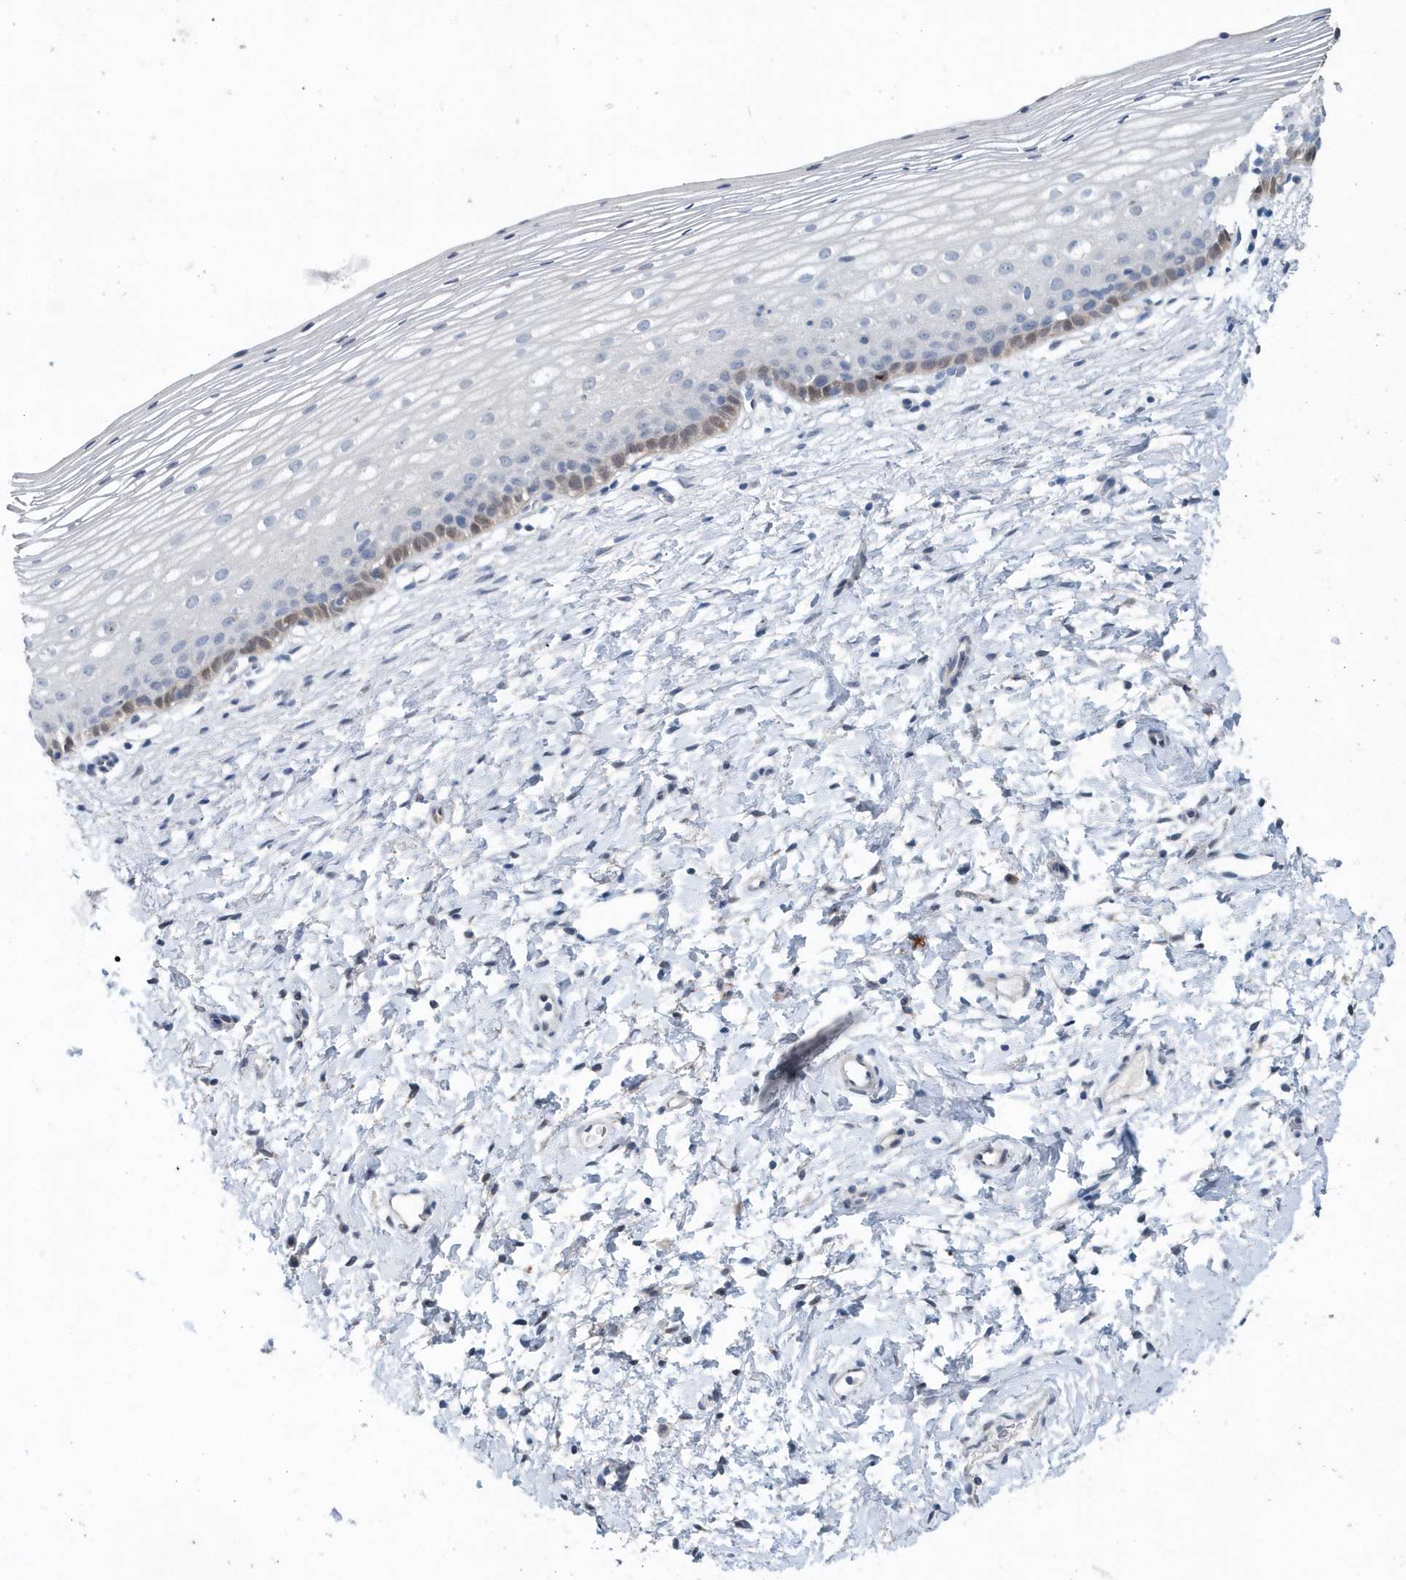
{"staining": {"intensity": "moderate", "quantity": "25%-75%", "location": "cytoplasmic/membranous"}, "tissue": "cervix", "cell_type": "Glandular cells", "image_type": "normal", "snomed": [{"axis": "morphology", "description": "Normal tissue, NOS"}, {"axis": "topography", "description": "Cervix"}], "caption": "Immunohistochemistry image of normal cervix stained for a protein (brown), which shows medium levels of moderate cytoplasmic/membranous expression in about 25%-75% of glandular cells.", "gene": "PFN2", "patient": {"sex": "female", "age": 72}}